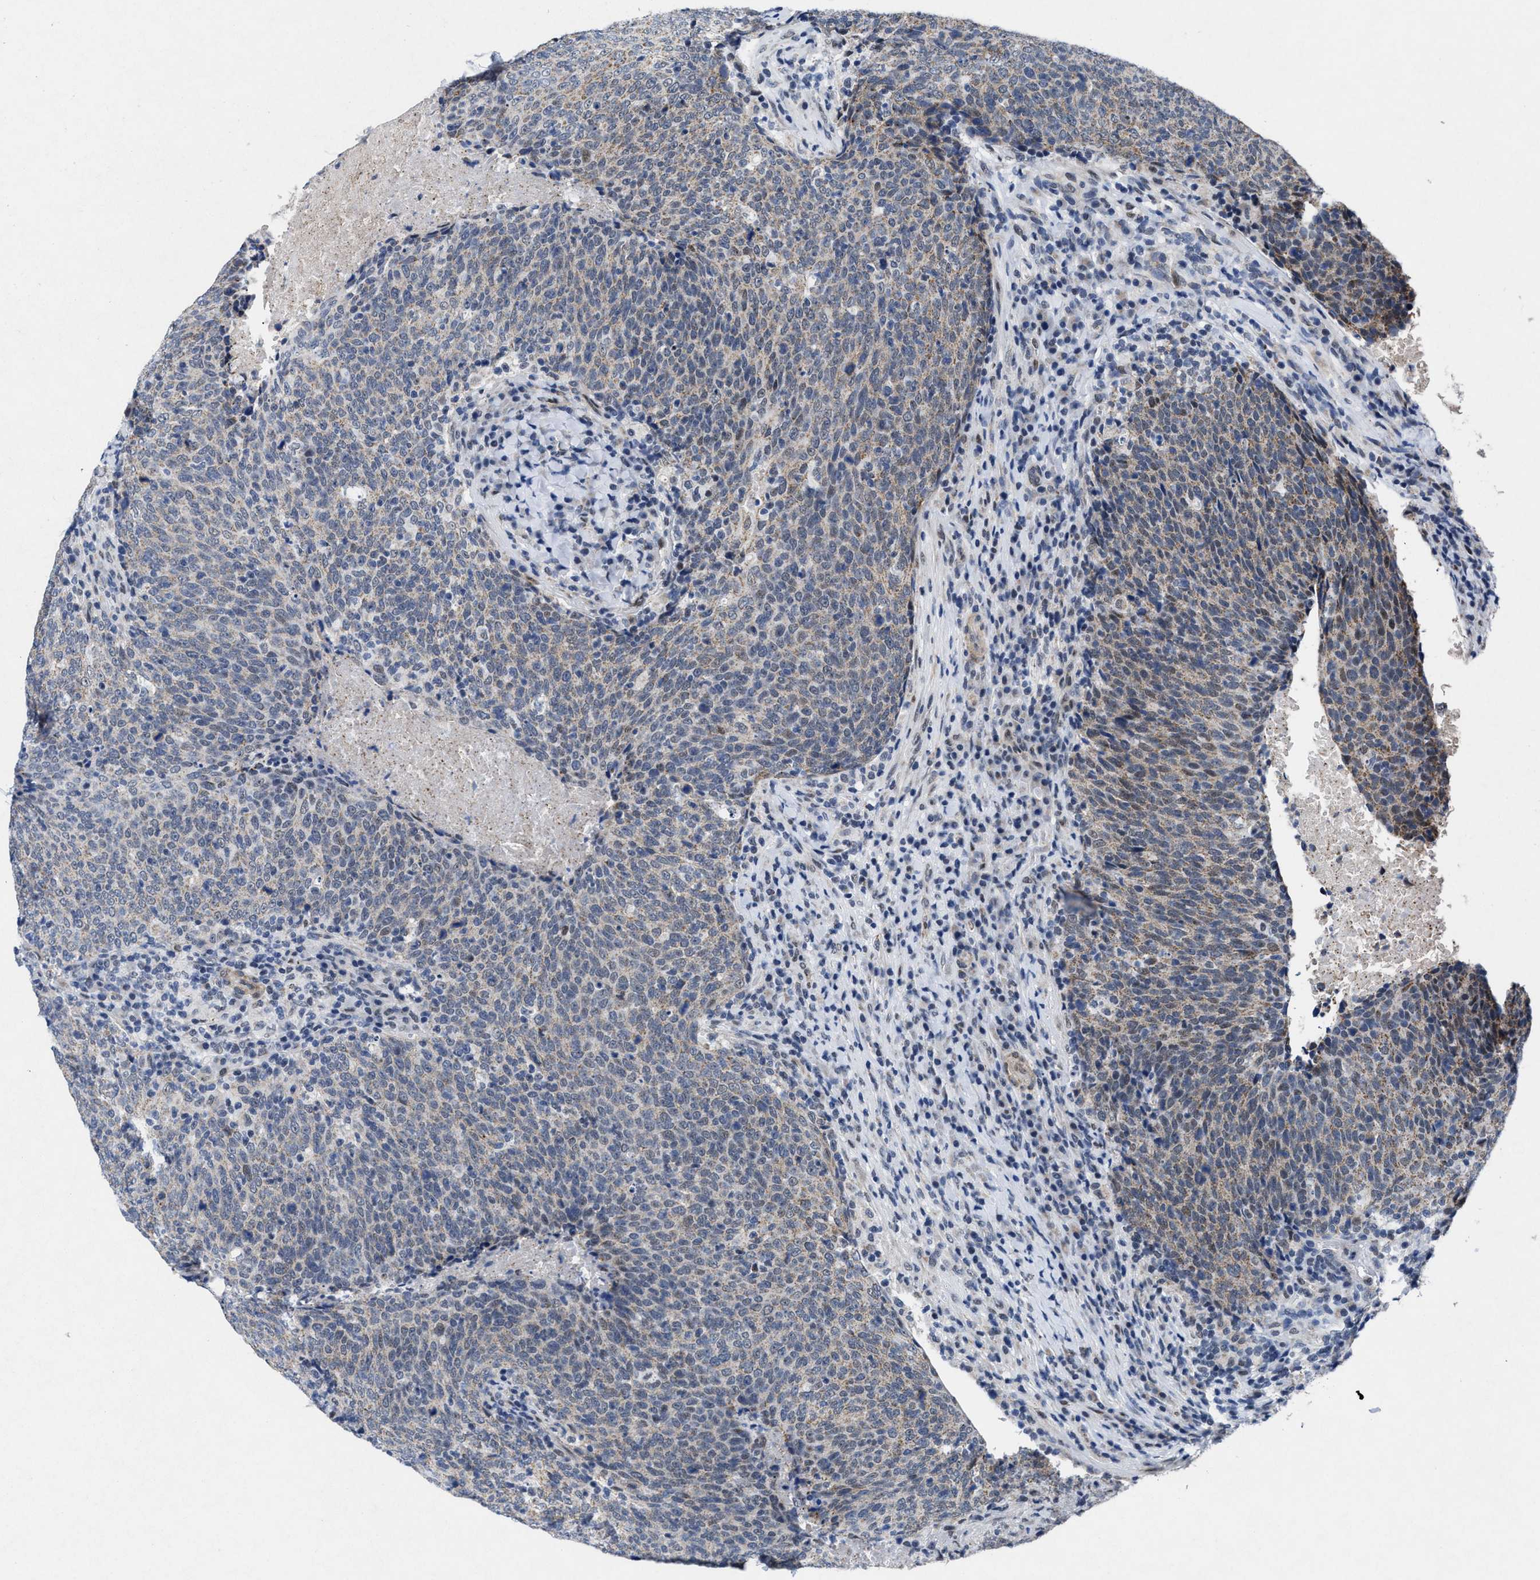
{"staining": {"intensity": "weak", "quantity": ">75%", "location": "cytoplasmic/membranous"}, "tissue": "head and neck cancer", "cell_type": "Tumor cells", "image_type": "cancer", "snomed": [{"axis": "morphology", "description": "Squamous cell carcinoma, NOS"}, {"axis": "morphology", "description": "Squamous cell carcinoma, metastatic, NOS"}, {"axis": "topography", "description": "Lymph node"}, {"axis": "topography", "description": "Head-Neck"}], "caption": "Immunohistochemical staining of human head and neck metastatic squamous cell carcinoma shows weak cytoplasmic/membranous protein positivity in approximately >75% of tumor cells. (IHC, brightfield microscopy, high magnification).", "gene": "ID3", "patient": {"sex": "male", "age": 62}}